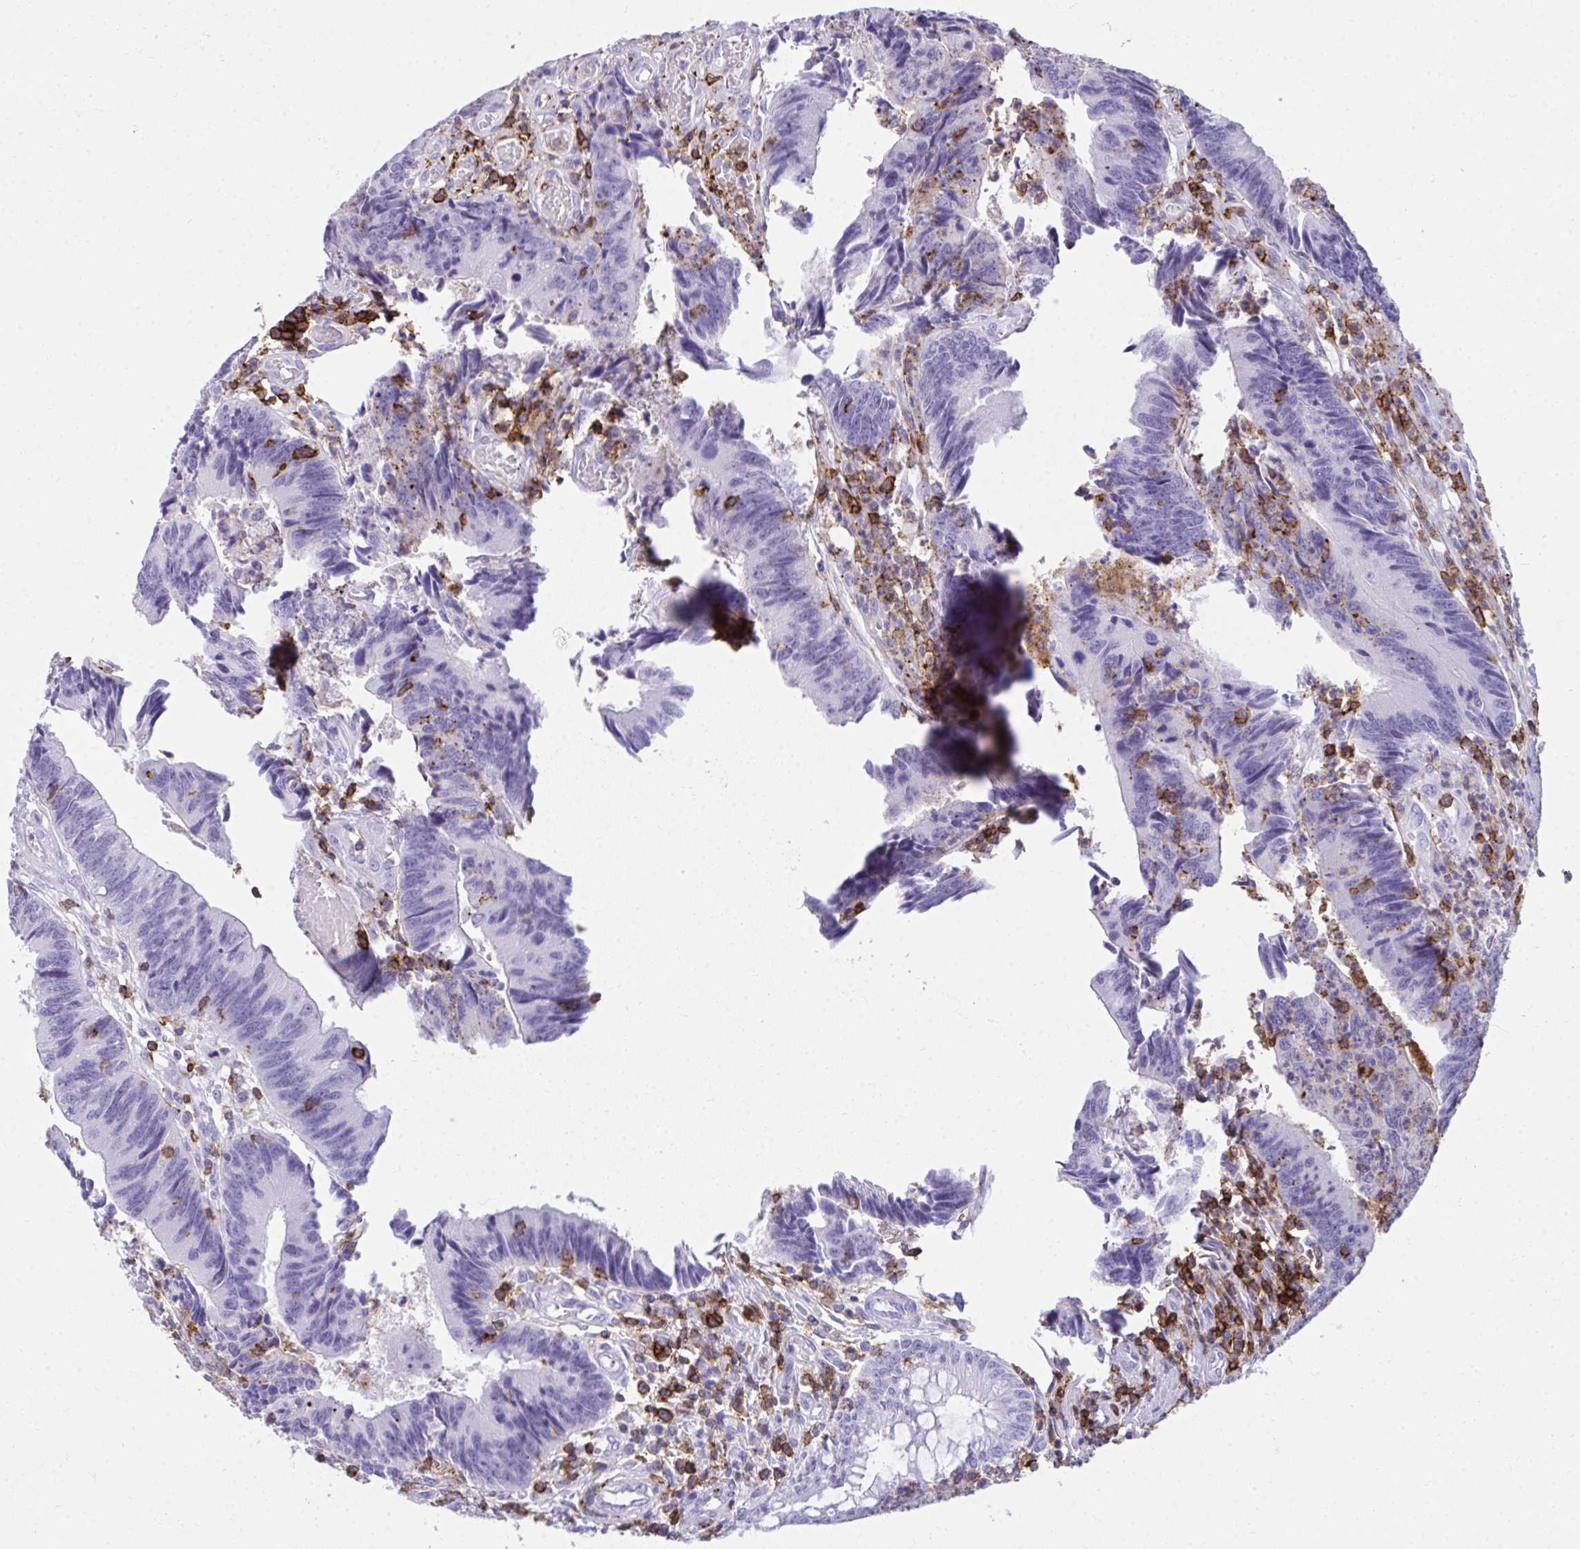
{"staining": {"intensity": "negative", "quantity": "none", "location": "none"}, "tissue": "colorectal cancer", "cell_type": "Tumor cells", "image_type": "cancer", "snomed": [{"axis": "morphology", "description": "Adenocarcinoma, NOS"}, {"axis": "topography", "description": "Colon"}], "caption": "Immunohistochemistry (IHC) photomicrograph of neoplastic tissue: human colorectal cancer (adenocarcinoma) stained with DAB (3,3'-diaminobenzidine) shows no significant protein expression in tumor cells.", "gene": "SPN", "patient": {"sex": "female", "age": 67}}